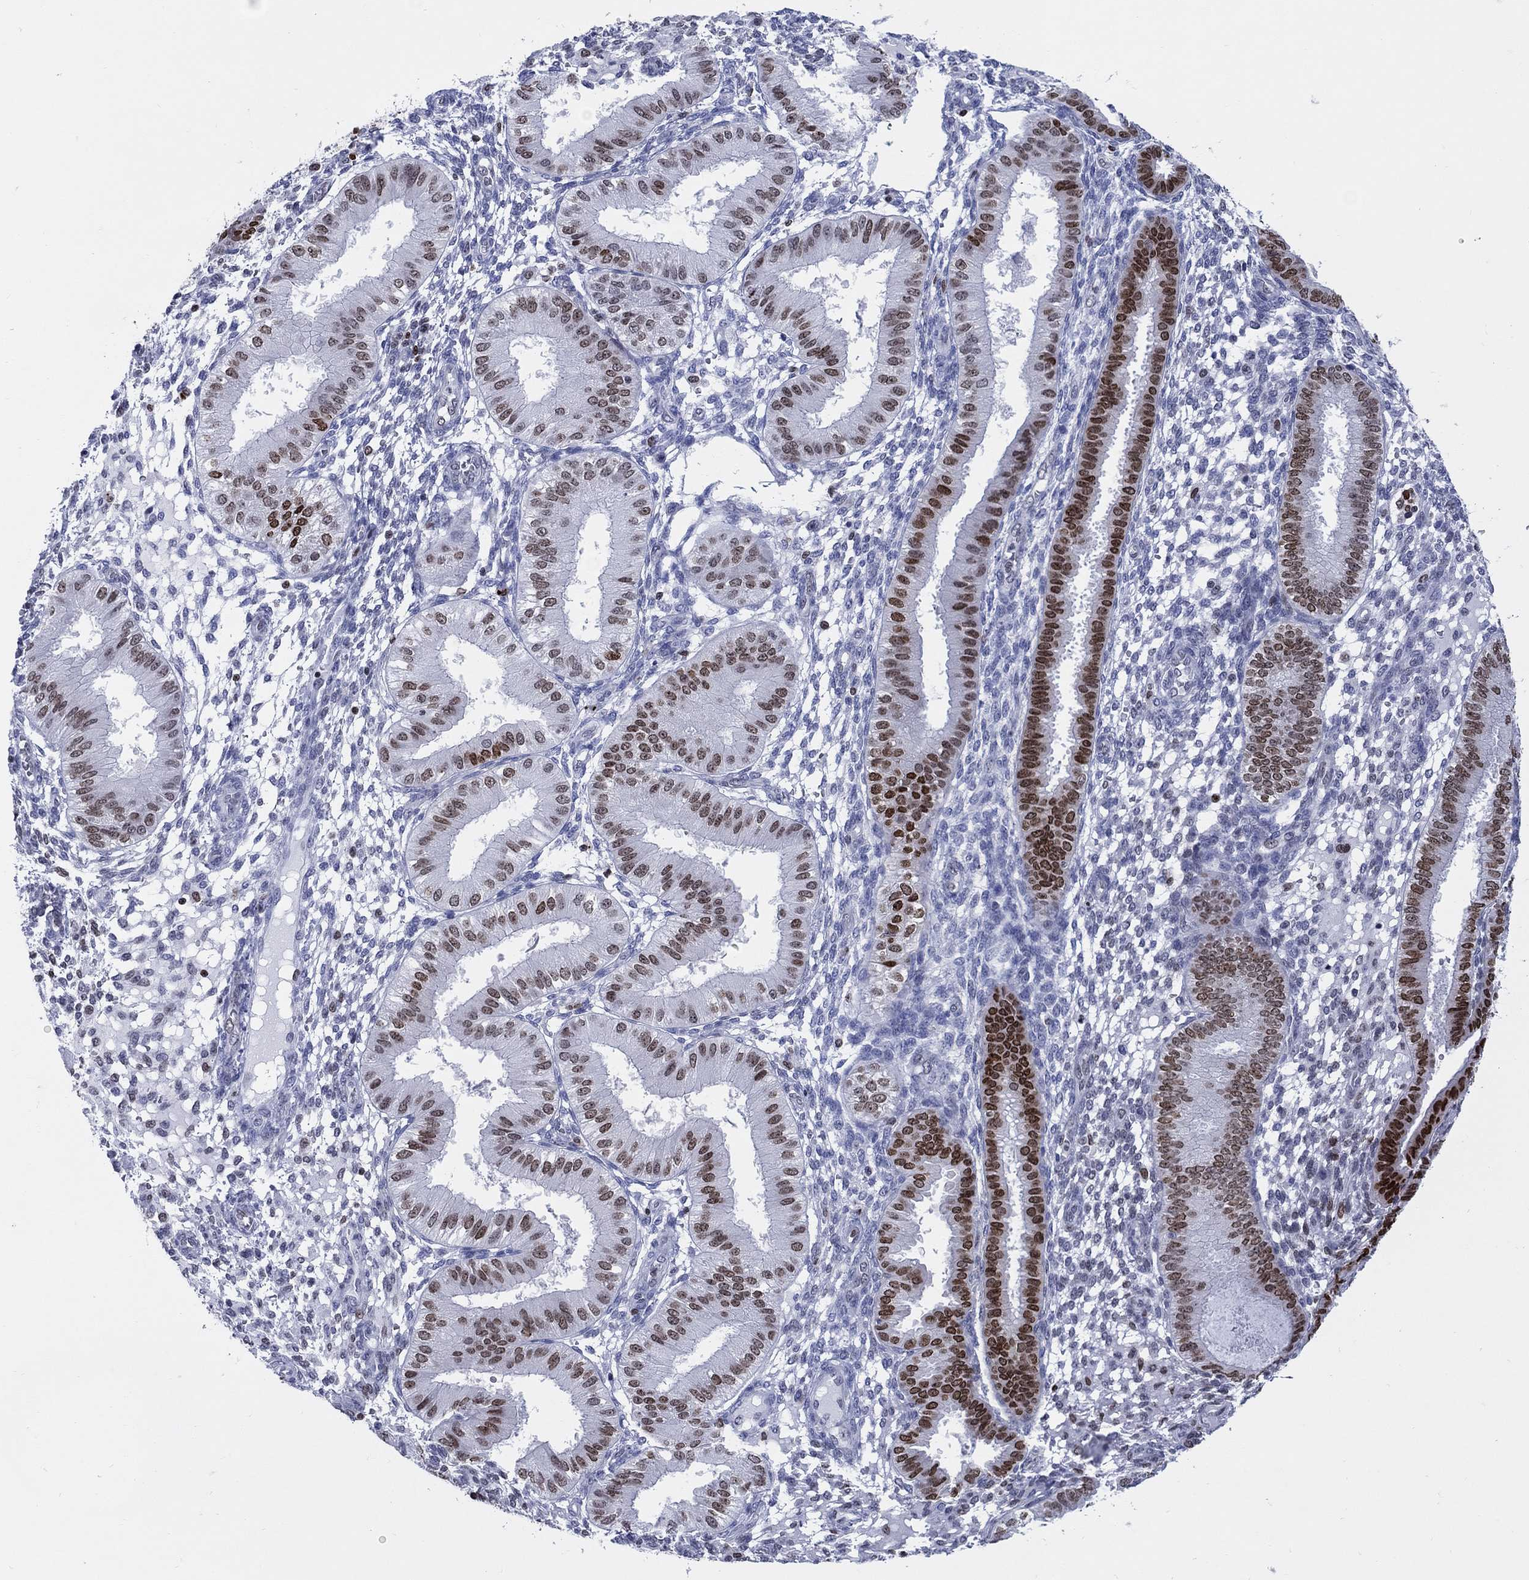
{"staining": {"intensity": "negative", "quantity": "none", "location": "none"}, "tissue": "endometrium", "cell_type": "Cells in endometrial stroma", "image_type": "normal", "snomed": [{"axis": "morphology", "description": "Normal tissue, NOS"}, {"axis": "topography", "description": "Endometrium"}], "caption": "Immunohistochemistry photomicrograph of normal human endometrium stained for a protein (brown), which reveals no positivity in cells in endometrial stroma. (Immunohistochemistry, brightfield microscopy, high magnification).", "gene": "HMGA1", "patient": {"sex": "female", "age": 43}}